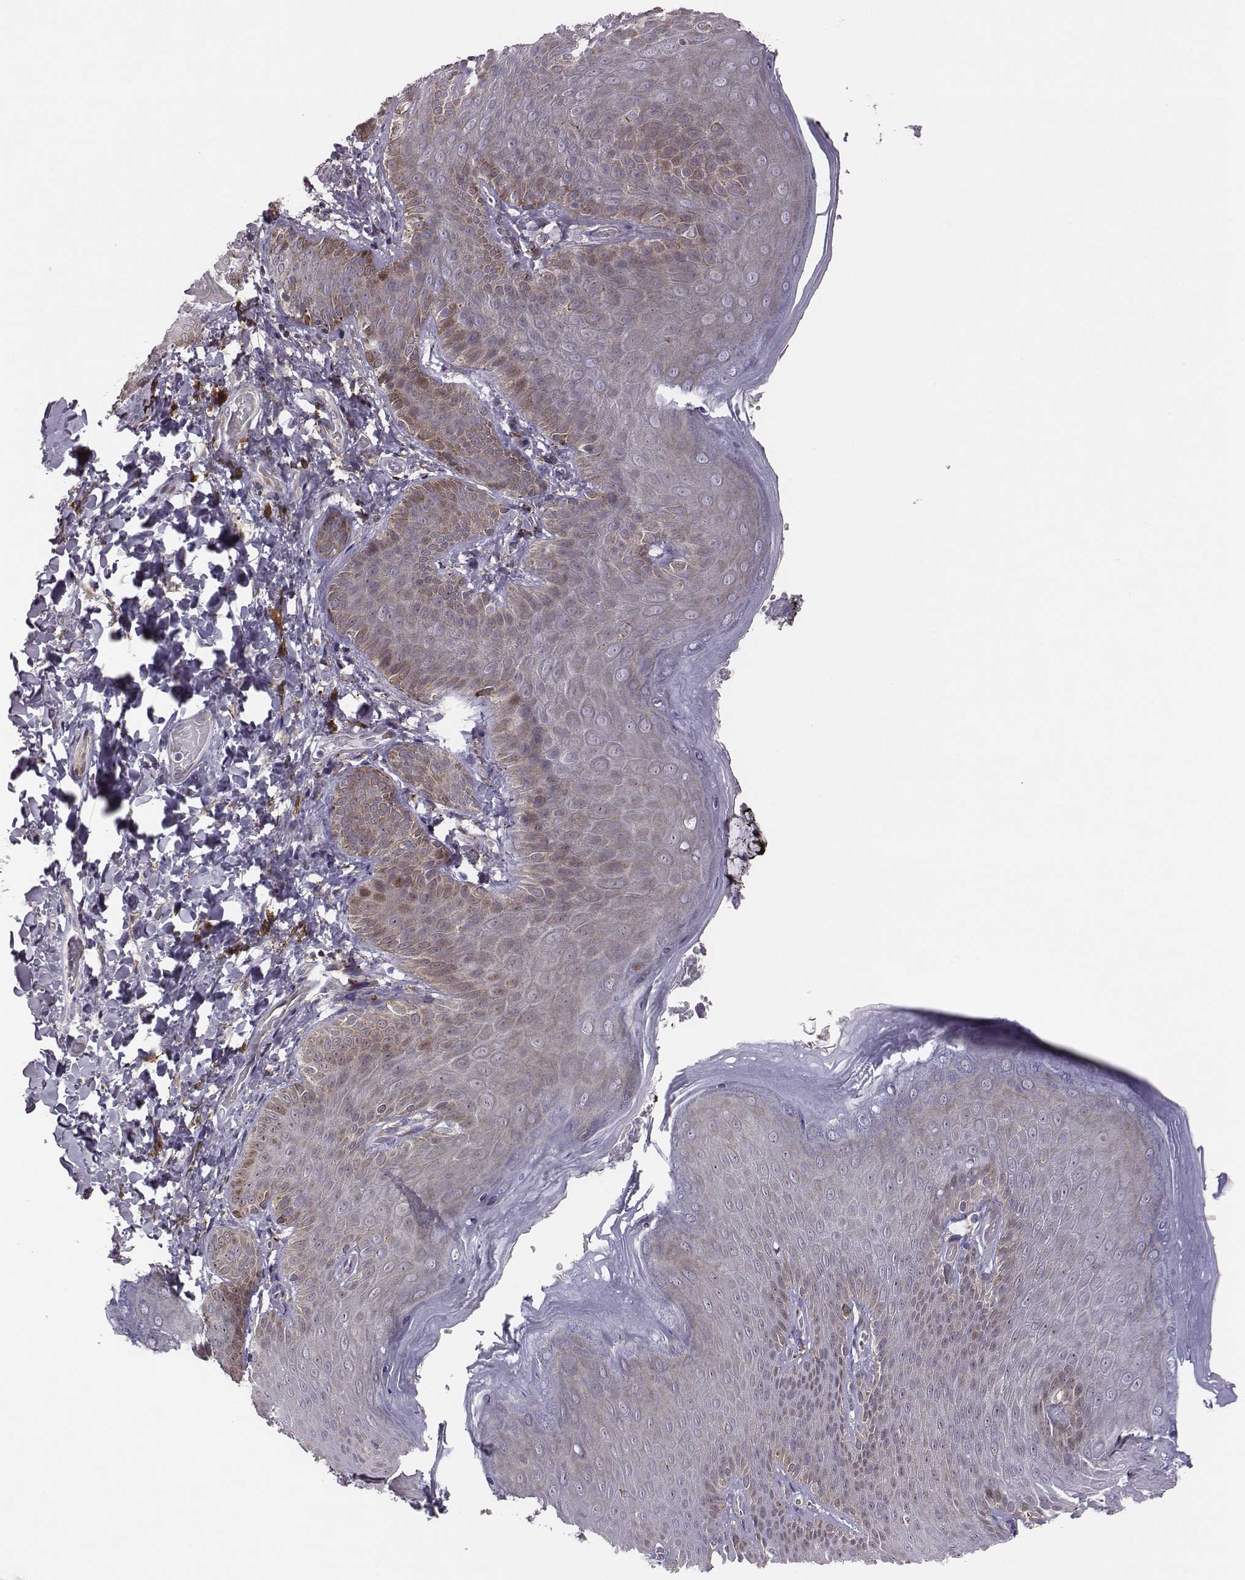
{"staining": {"intensity": "moderate", "quantity": "<25%", "location": "cytoplasmic/membranous"}, "tissue": "skin", "cell_type": "Epidermal cells", "image_type": "normal", "snomed": [{"axis": "morphology", "description": "Normal tissue, NOS"}, {"axis": "topography", "description": "Anal"}], "caption": "A high-resolution image shows IHC staining of normal skin, which reveals moderate cytoplasmic/membranous staining in approximately <25% of epidermal cells.", "gene": "SELENOI", "patient": {"sex": "male", "age": 53}}